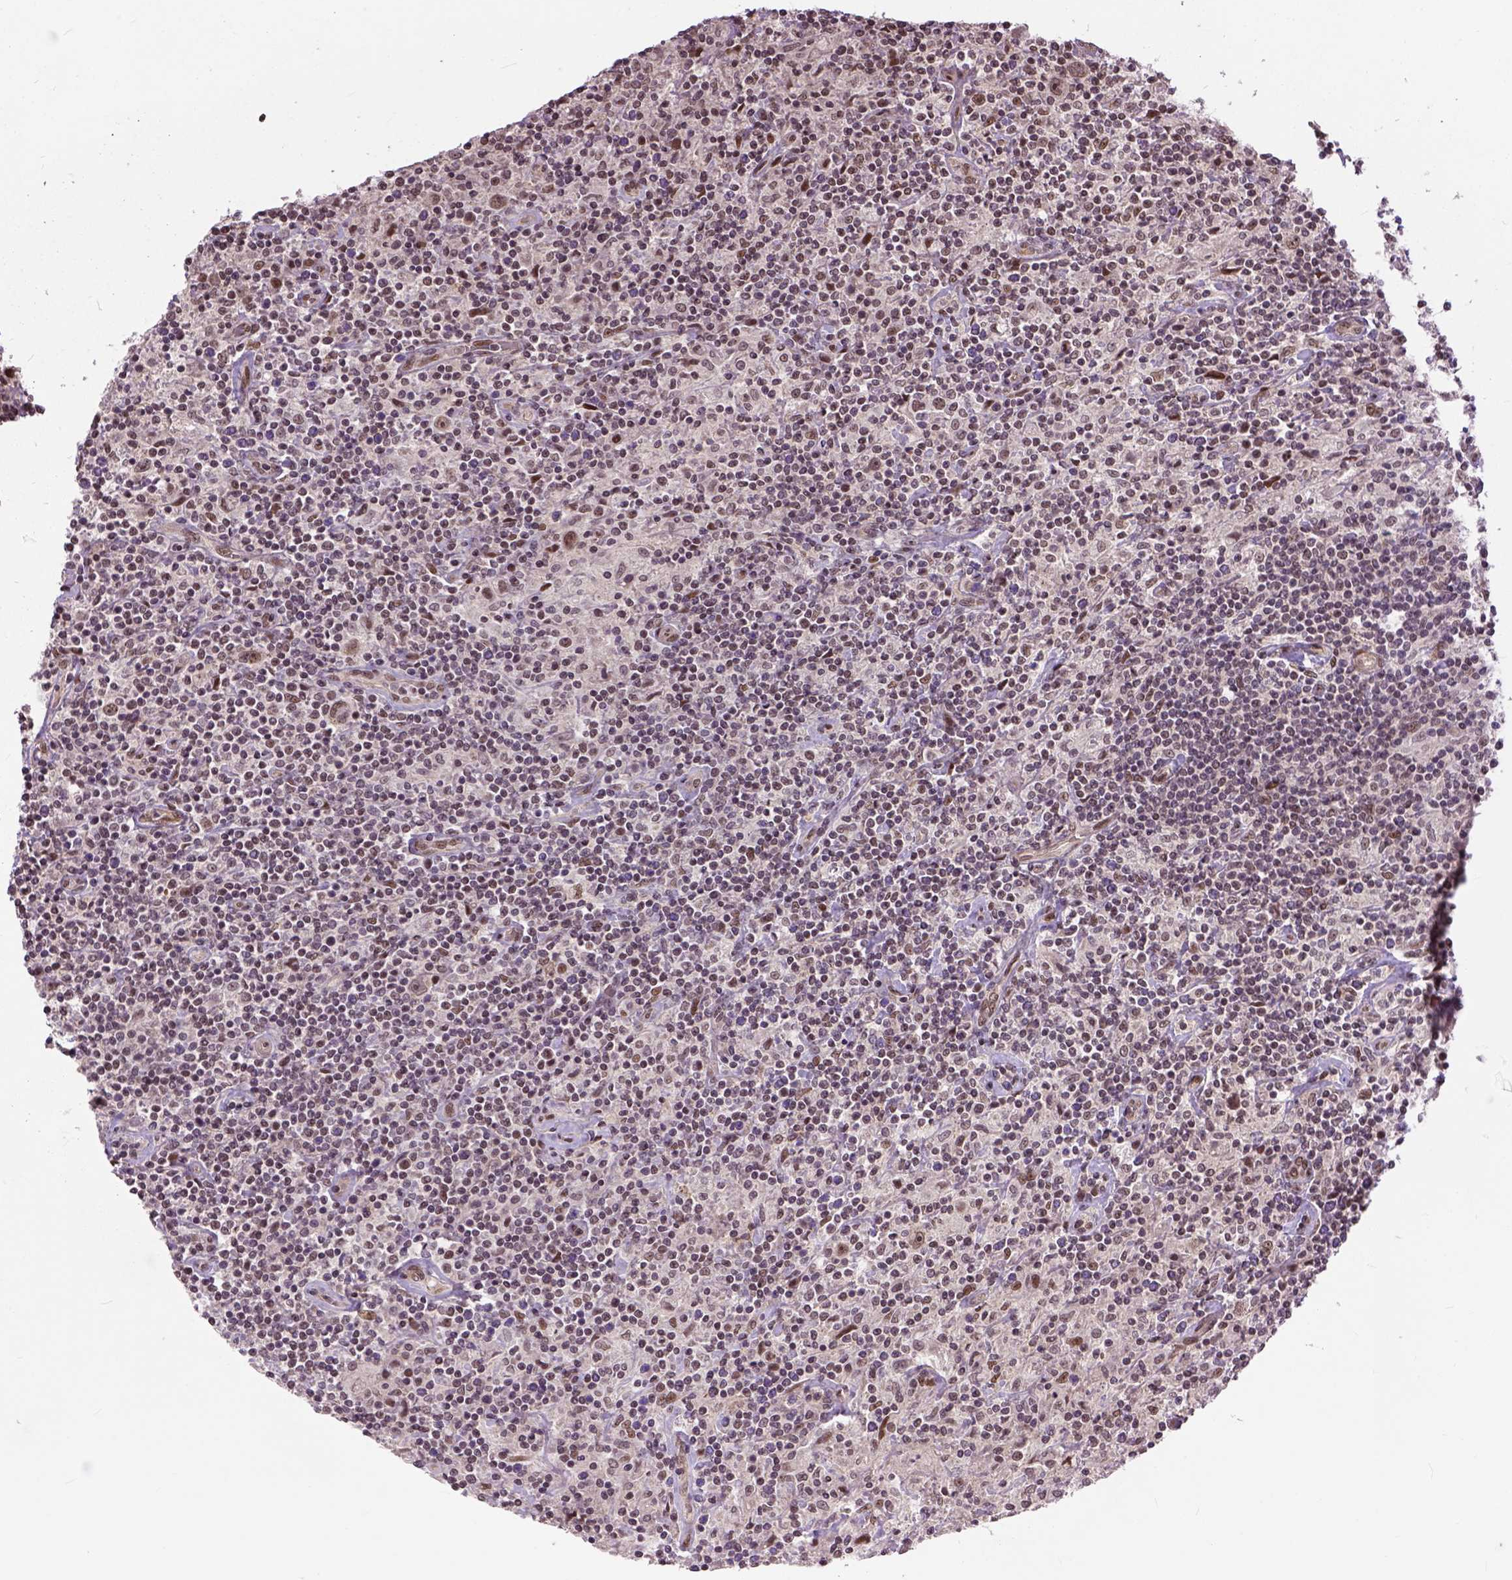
{"staining": {"intensity": "moderate", "quantity": ">75%", "location": "nuclear"}, "tissue": "lymphoma", "cell_type": "Tumor cells", "image_type": "cancer", "snomed": [{"axis": "morphology", "description": "Hodgkin's disease, NOS"}, {"axis": "topography", "description": "Lymph node"}], "caption": "This is an image of immunohistochemistry staining of lymphoma, which shows moderate positivity in the nuclear of tumor cells.", "gene": "ZNF630", "patient": {"sex": "male", "age": 70}}